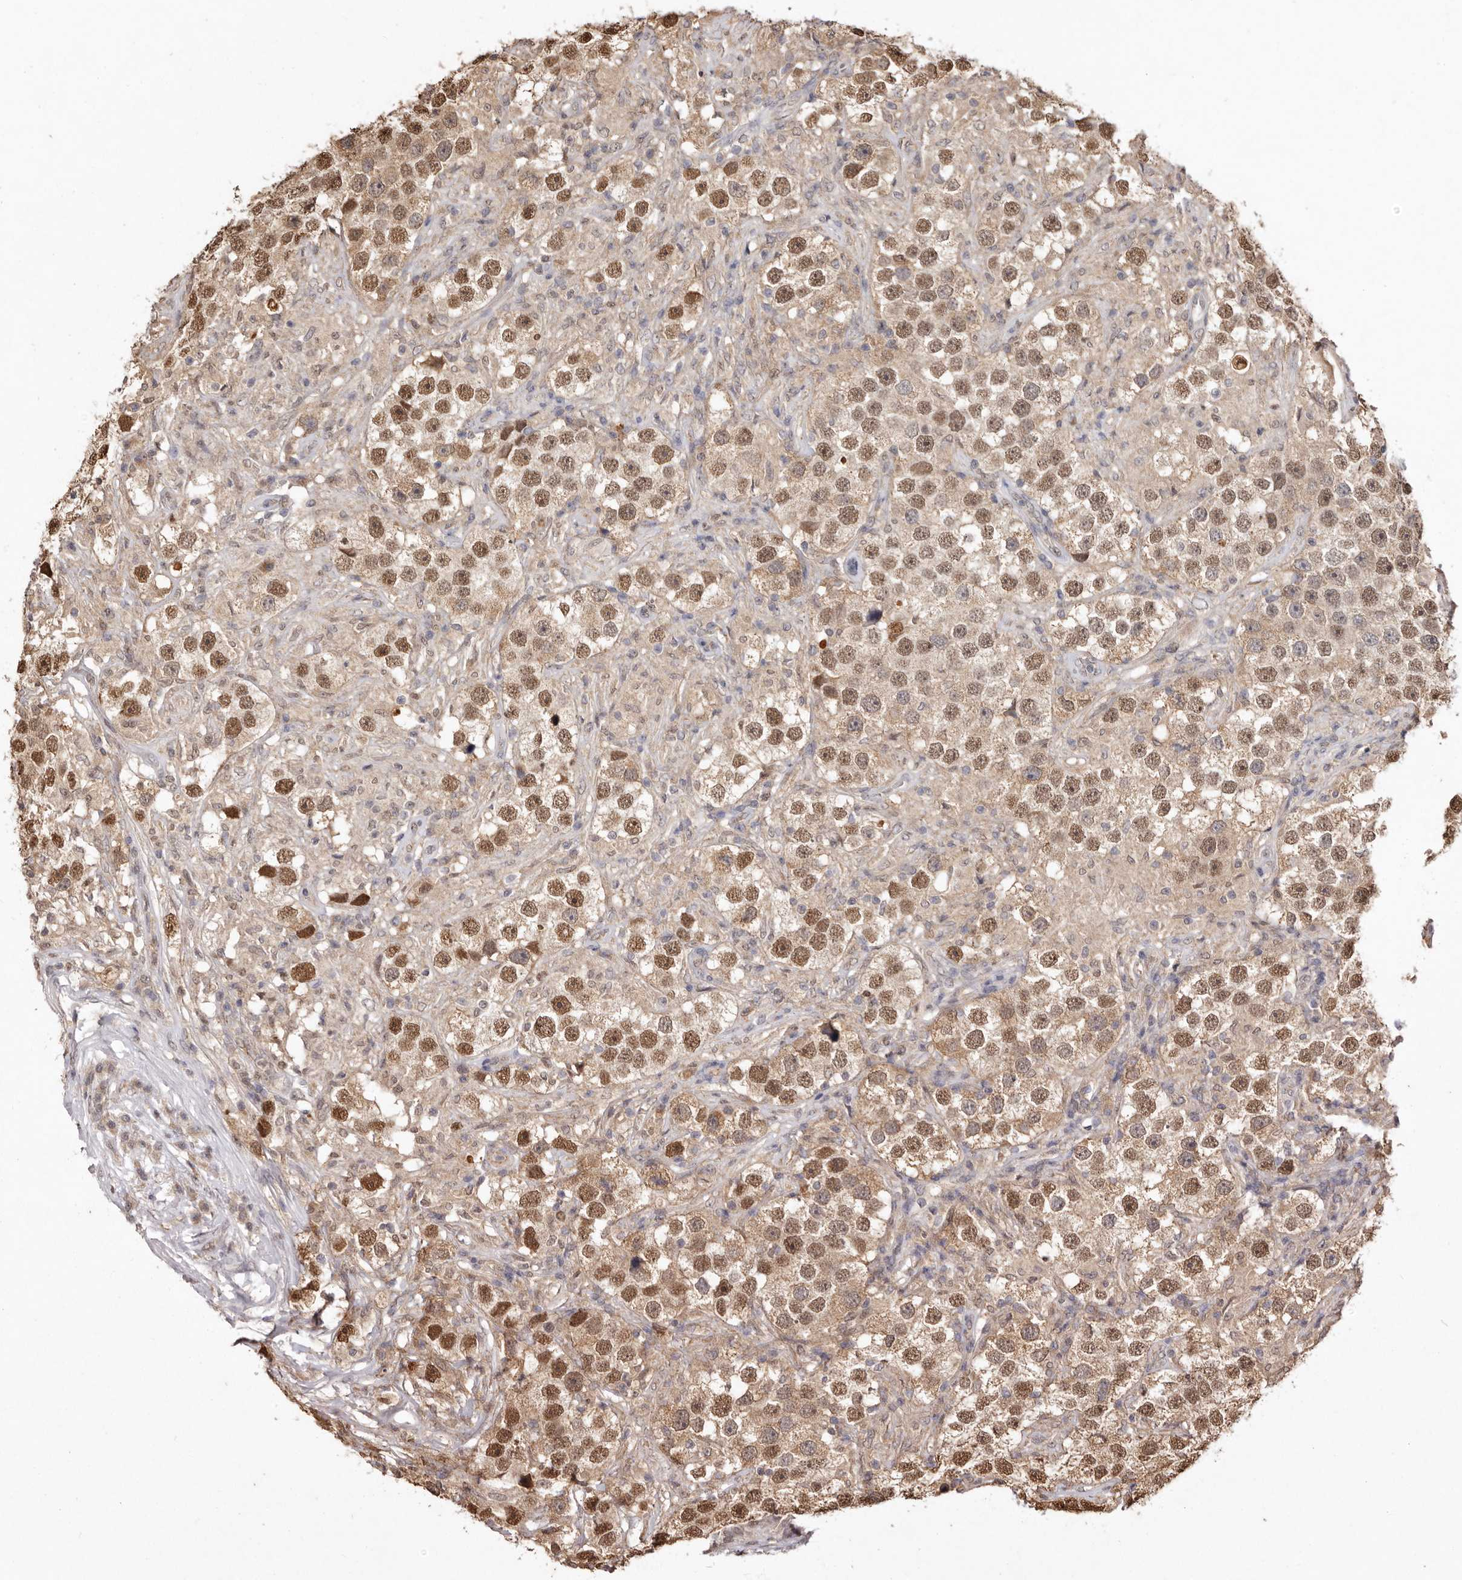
{"staining": {"intensity": "moderate", "quantity": ">75%", "location": "nuclear"}, "tissue": "testis cancer", "cell_type": "Tumor cells", "image_type": "cancer", "snomed": [{"axis": "morphology", "description": "Seminoma, NOS"}, {"axis": "topography", "description": "Testis"}], "caption": "Immunohistochemical staining of human testis cancer reveals medium levels of moderate nuclear expression in approximately >75% of tumor cells. Using DAB (brown) and hematoxylin (blue) stains, captured at high magnification using brightfield microscopy.", "gene": "NOTCH1", "patient": {"sex": "male", "age": 49}}